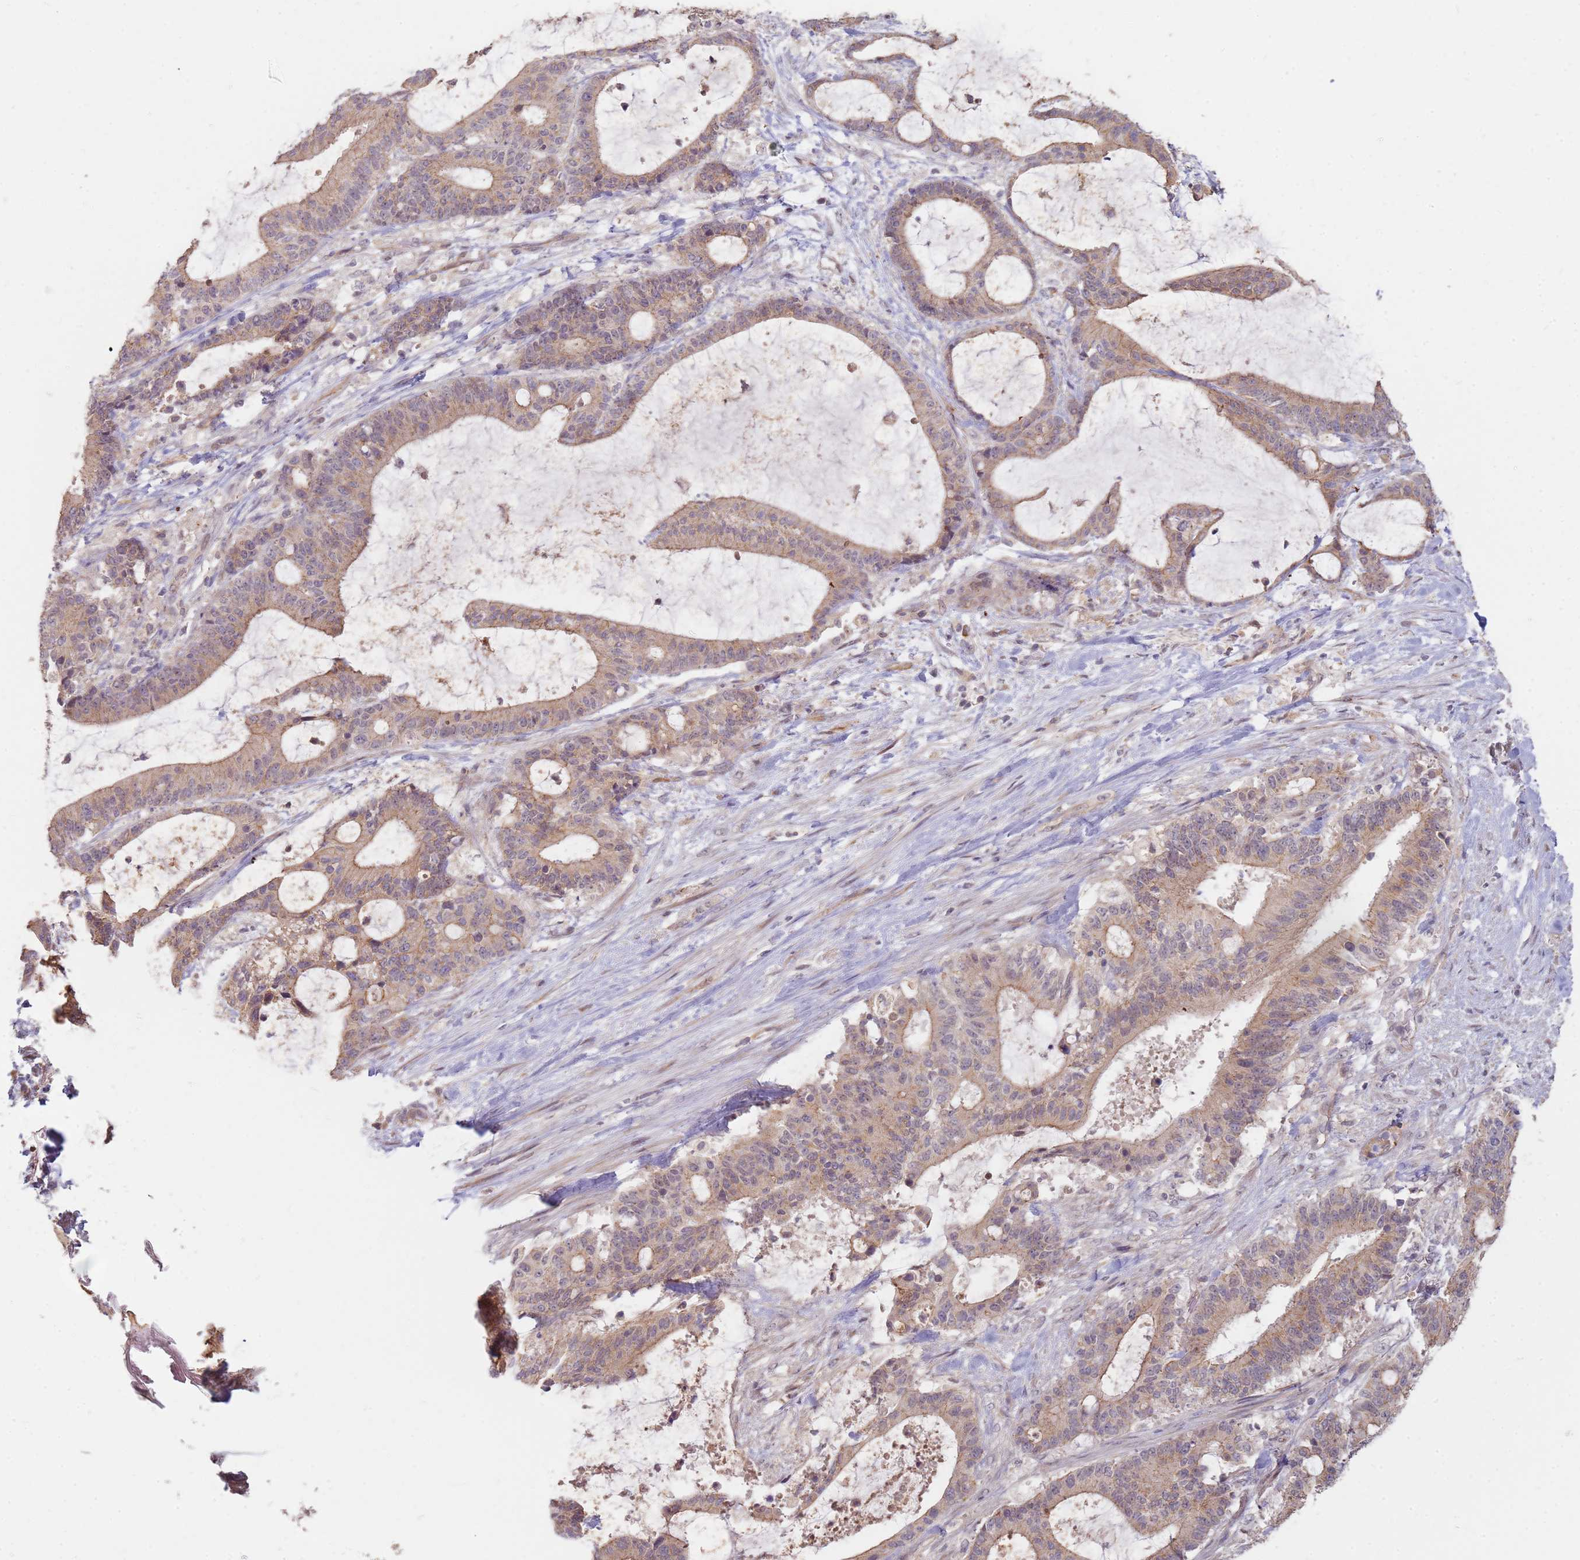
{"staining": {"intensity": "weak", "quantity": ">75%", "location": "cytoplasmic/membranous"}, "tissue": "liver cancer", "cell_type": "Tumor cells", "image_type": "cancer", "snomed": [{"axis": "morphology", "description": "Normal tissue, NOS"}, {"axis": "morphology", "description": "Cholangiocarcinoma"}, {"axis": "topography", "description": "Liver"}, {"axis": "topography", "description": "Peripheral nerve tissue"}], "caption": "Human liver cancer stained with a protein marker displays weak staining in tumor cells.", "gene": "MPEG1", "patient": {"sex": "female", "age": 73}}